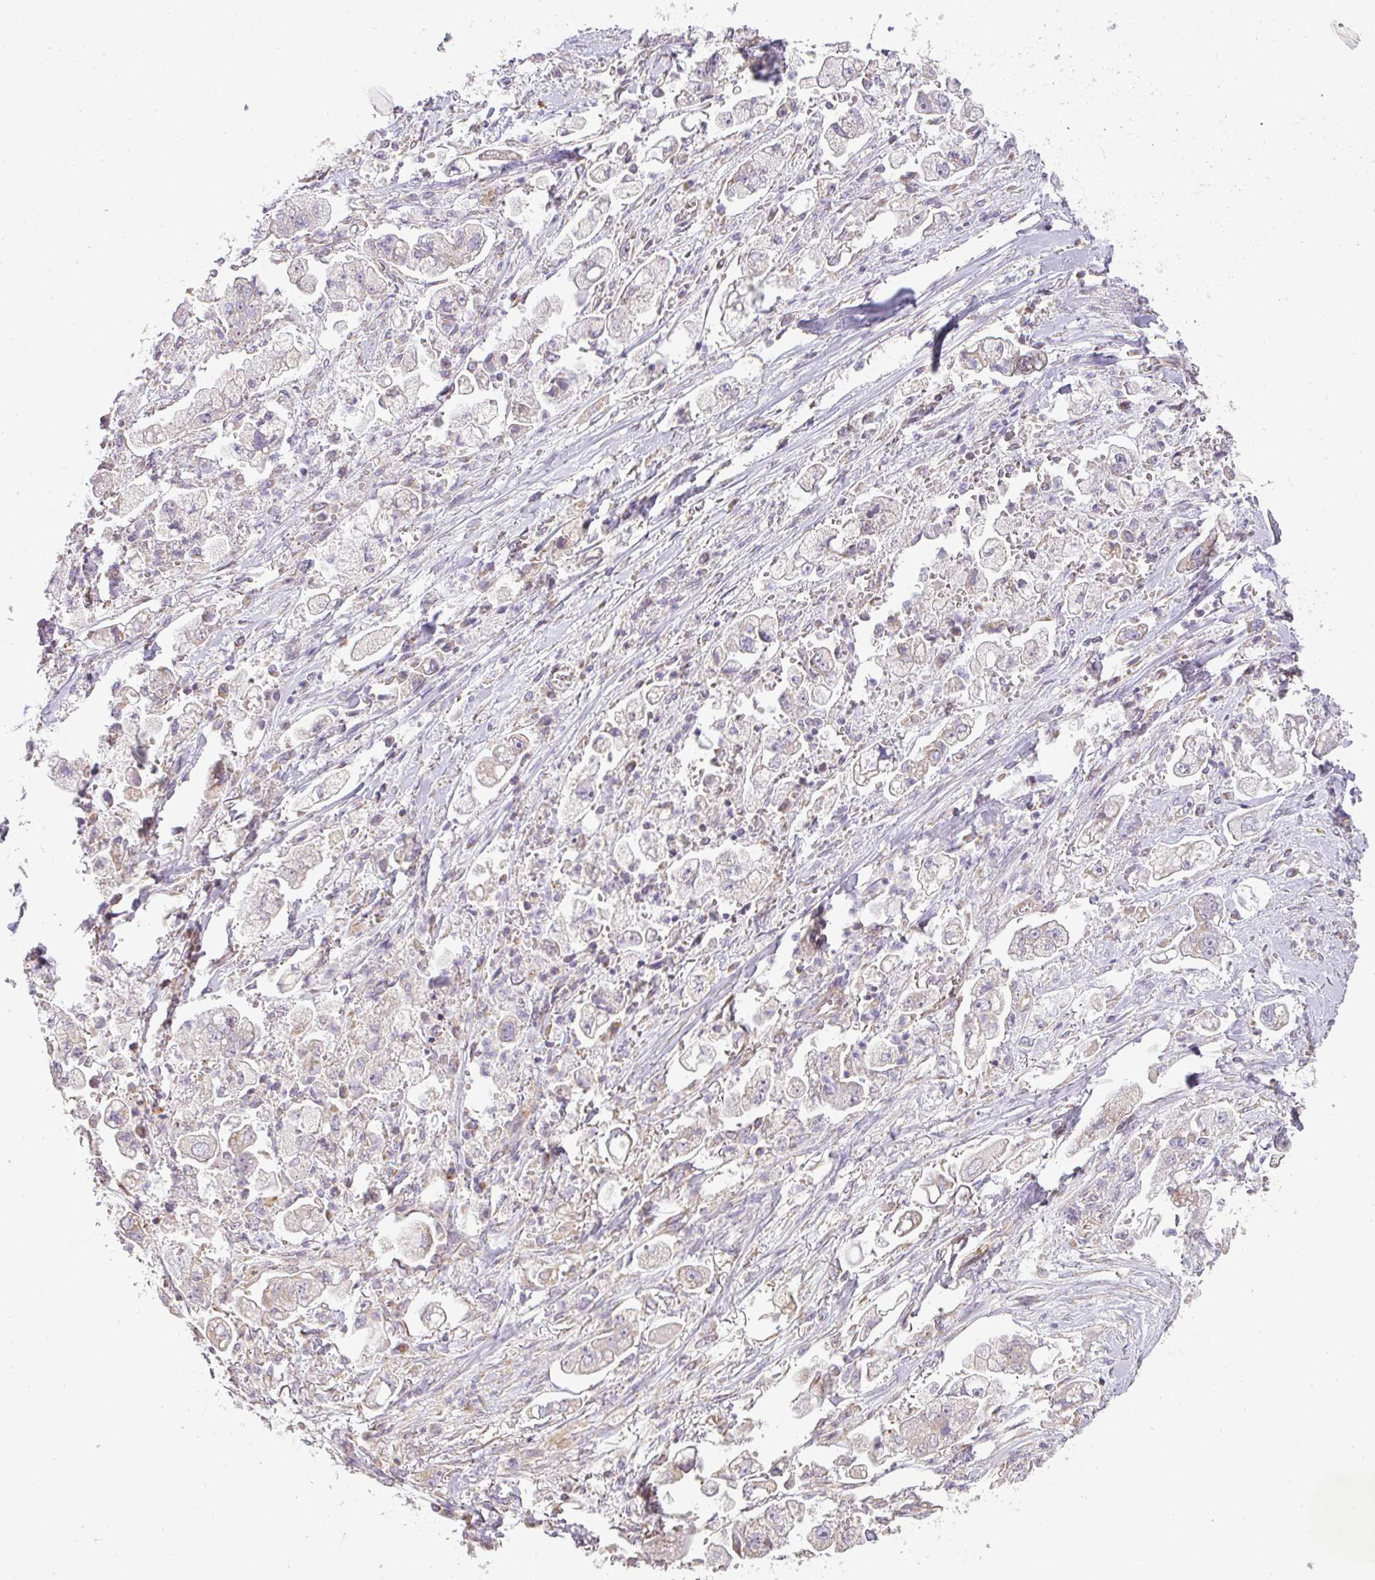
{"staining": {"intensity": "negative", "quantity": "none", "location": "none"}, "tissue": "stomach cancer", "cell_type": "Tumor cells", "image_type": "cancer", "snomed": [{"axis": "morphology", "description": "Adenocarcinoma, NOS"}, {"axis": "topography", "description": "Stomach"}], "caption": "Tumor cells show no significant protein expression in stomach cancer.", "gene": "ZNF211", "patient": {"sex": "male", "age": 62}}